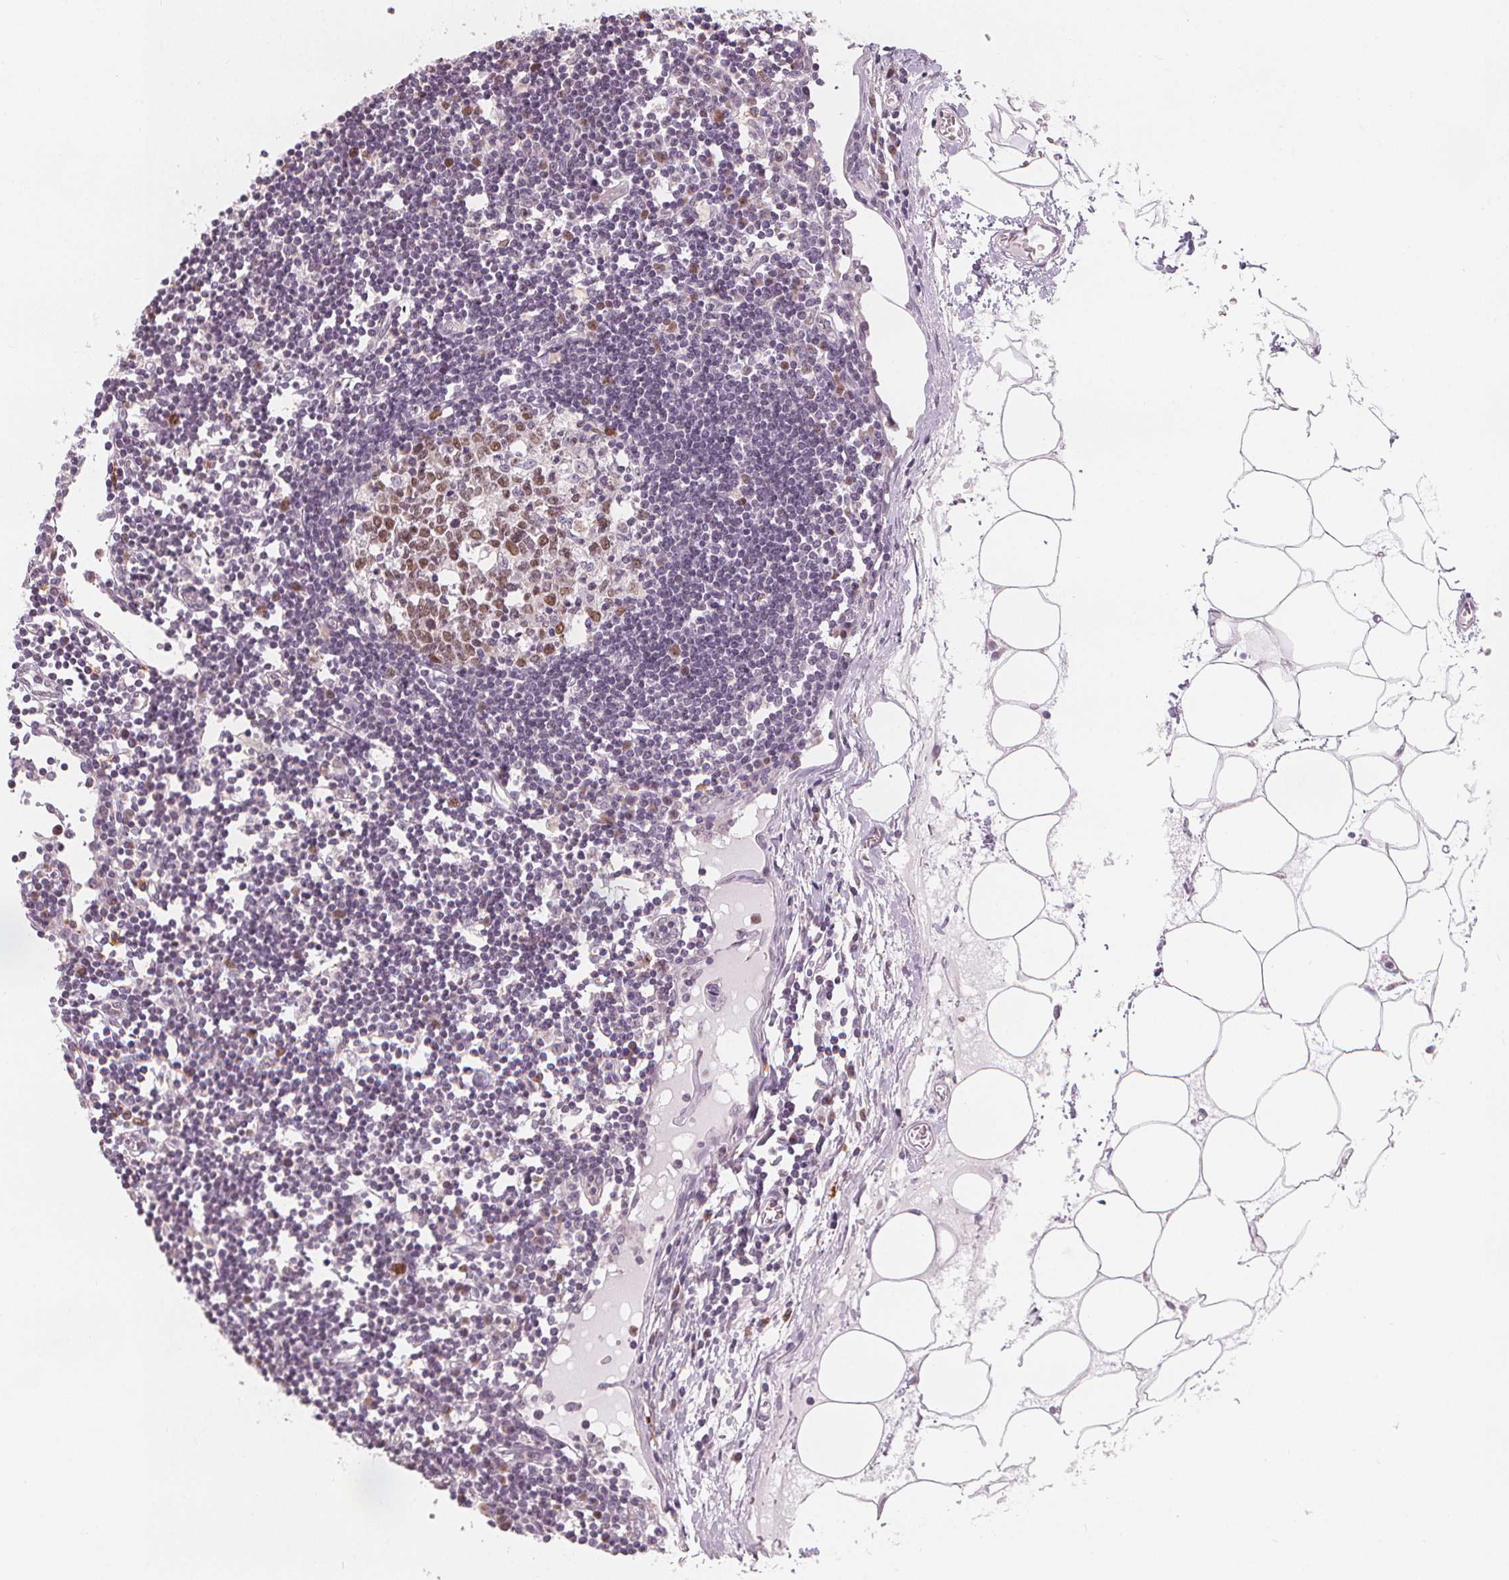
{"staining": {"intensity": "moderate", "quantity": "25%-75%", "location": "nuclear"}, "tissue": "lymph node", "cell_type": "Germinal center cells", "image_type": "normal", "snomed": [{"axis": "morphology", "description": "Normal tissue, NOS"}, {"axis": "topography", "description": "Lymph node"}], "caption": "Approximately 25%-75% of germinal center cells in normal lymph node exhibit moderate nuclear protein positivity as visualized by brown immunohistochemical staining.", "gene": "TIPIN", "patient": {"sex": "female", "age": 65}}